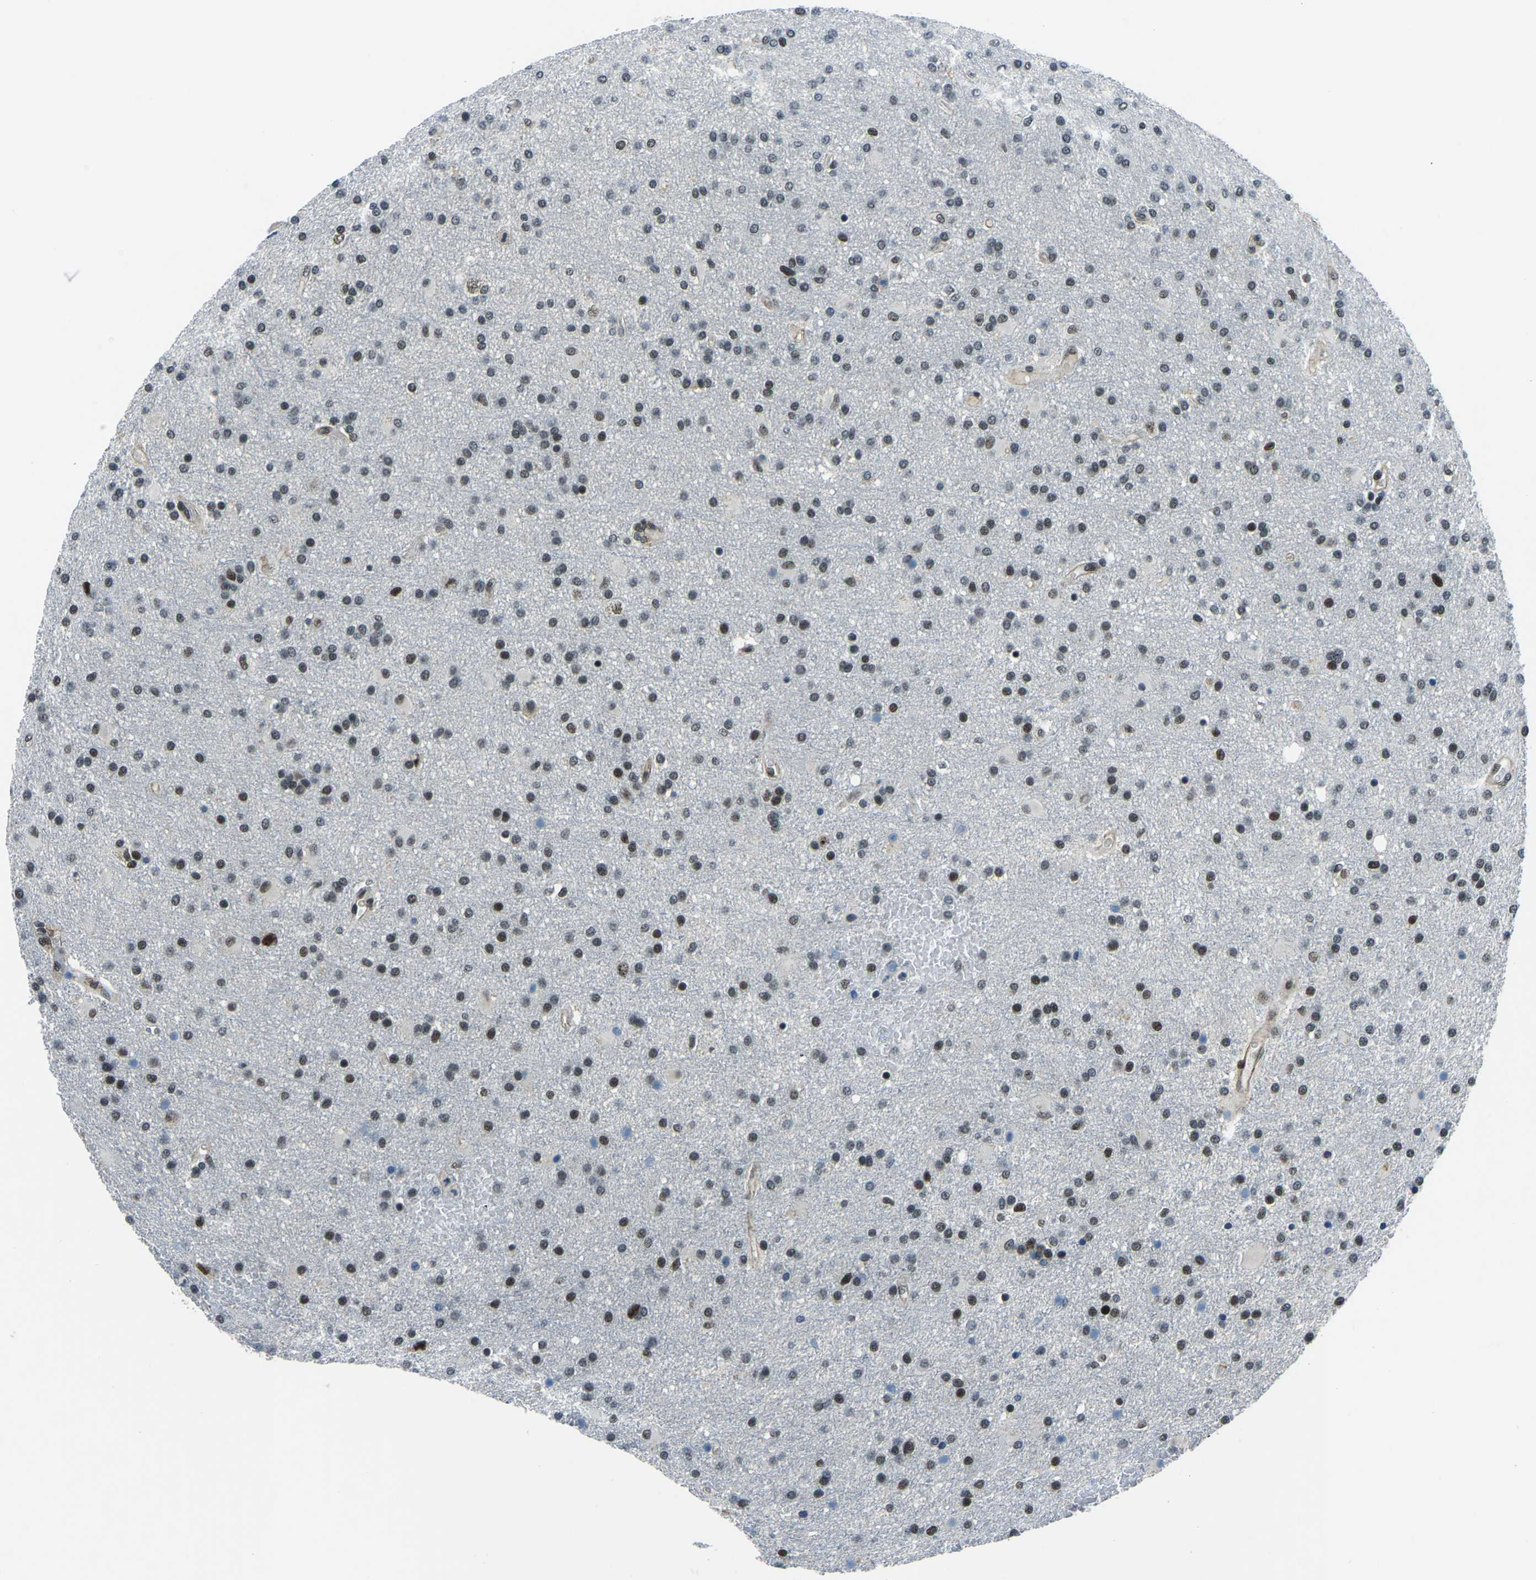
{"staining": {"intensity": "moderate", "quantity": "25%-75%", "location": "nuclear"}, "tissue": "glioma", "cell_type": "Tumor cells", "image_type": "cancer", "snomed": [{"axis": "morphology", "description": "Glioma, malignant, High grade"}, {"axis": "topography", "description": "Brain"}], "caption": "Malignant glioma (high-grade) was stained to show a protein in brown. There is medium levels of moderate nuclear positivity in approximately 25%-75% of tumor cells. (IHC, brightfield microscopy, high magnification).", "gene": "PRCC", "patient": {"sex": "male", "age": 72}}